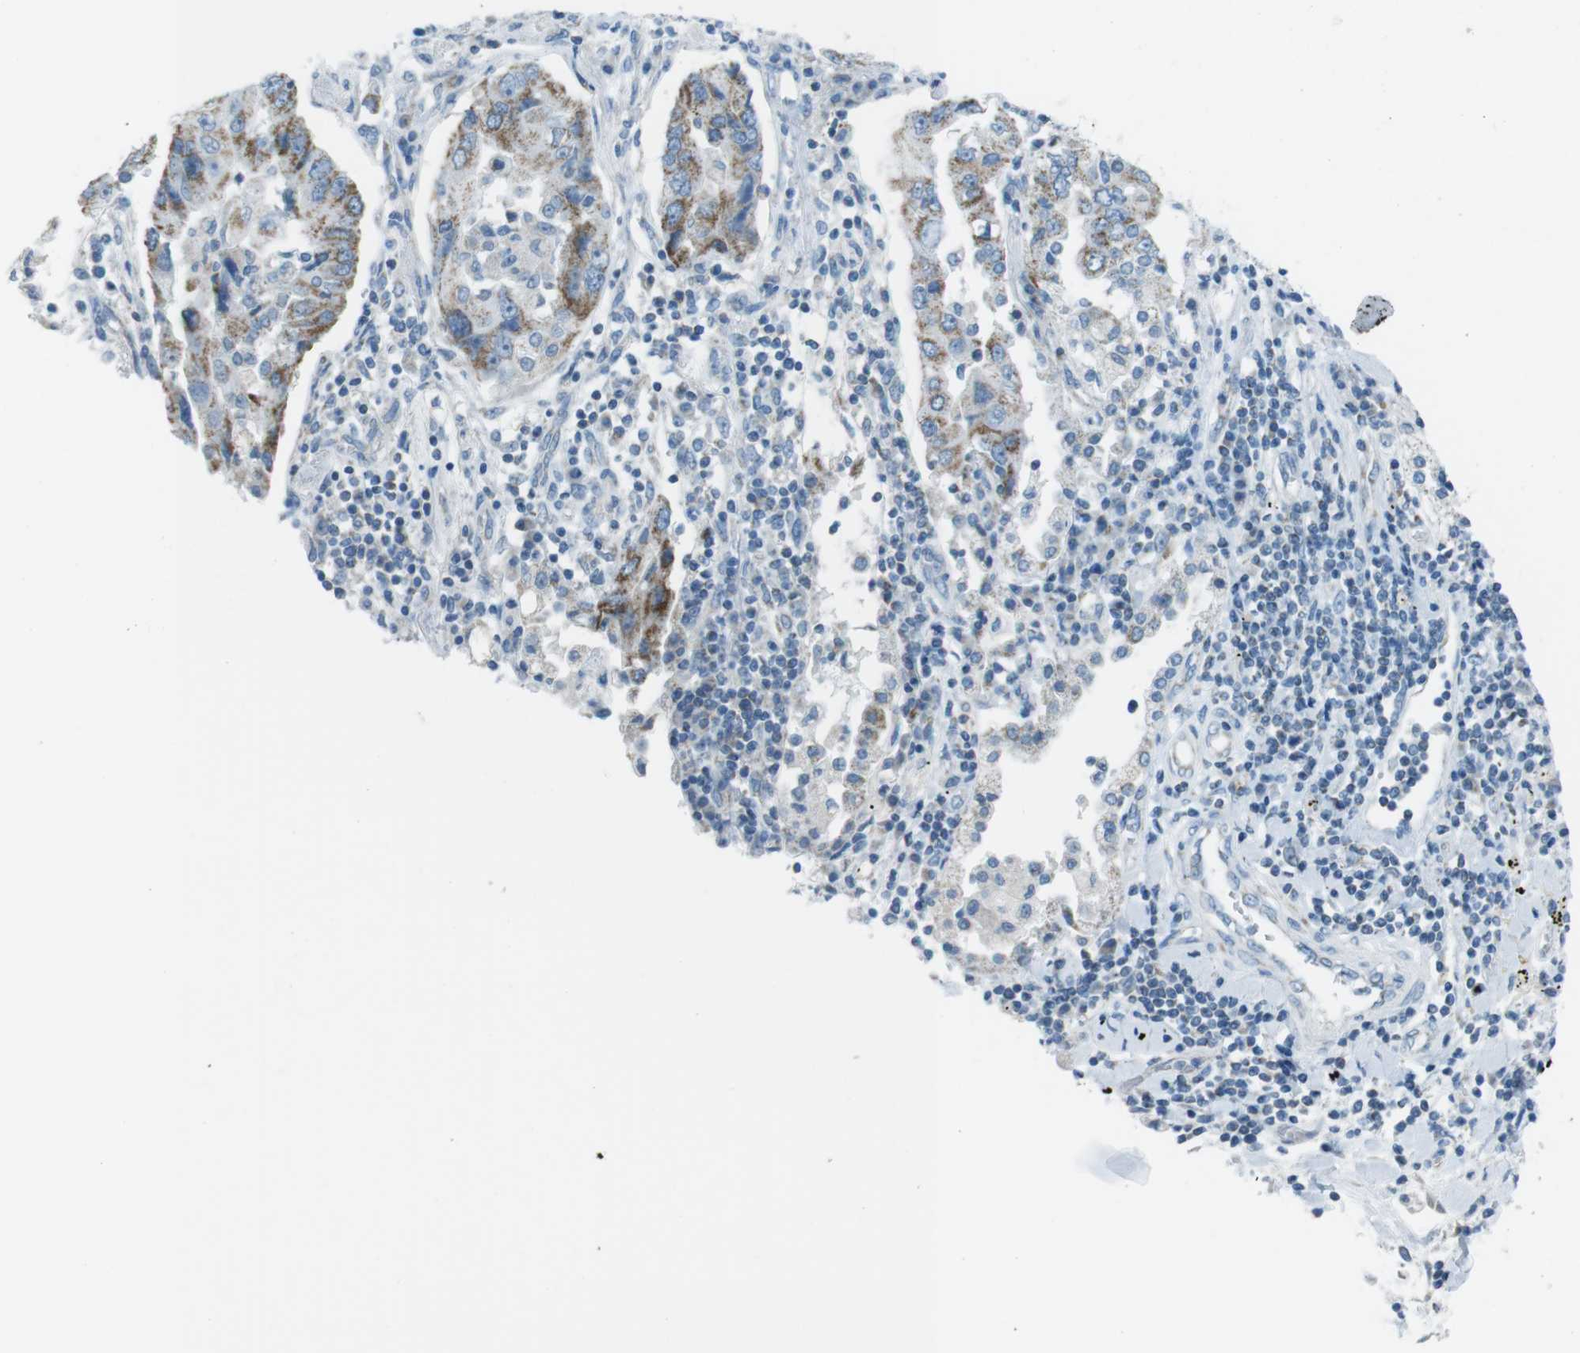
{"staining": {"intensity": "strong", "quantity": "25%-75%", "location": "cytoplasmic/membranous"}, "tissue": "lung cancer", "cell_type": "Tumor cells", "image_type": "cancer", "snomed": [{"axis": "morphology", "description": "Adenocarcinoma, NOS"}, {"axis": "topography", "description": "Lung"}], "caption": "DAB immunohistochemical staining of human adenocarcinoma (lung) exhibits strong cytoplasmic/membranous protein staining in approximately 25%-75% of tumor cells.", "gene": "DNAJA3", "patient": {"sex": "female", "age": 65}}